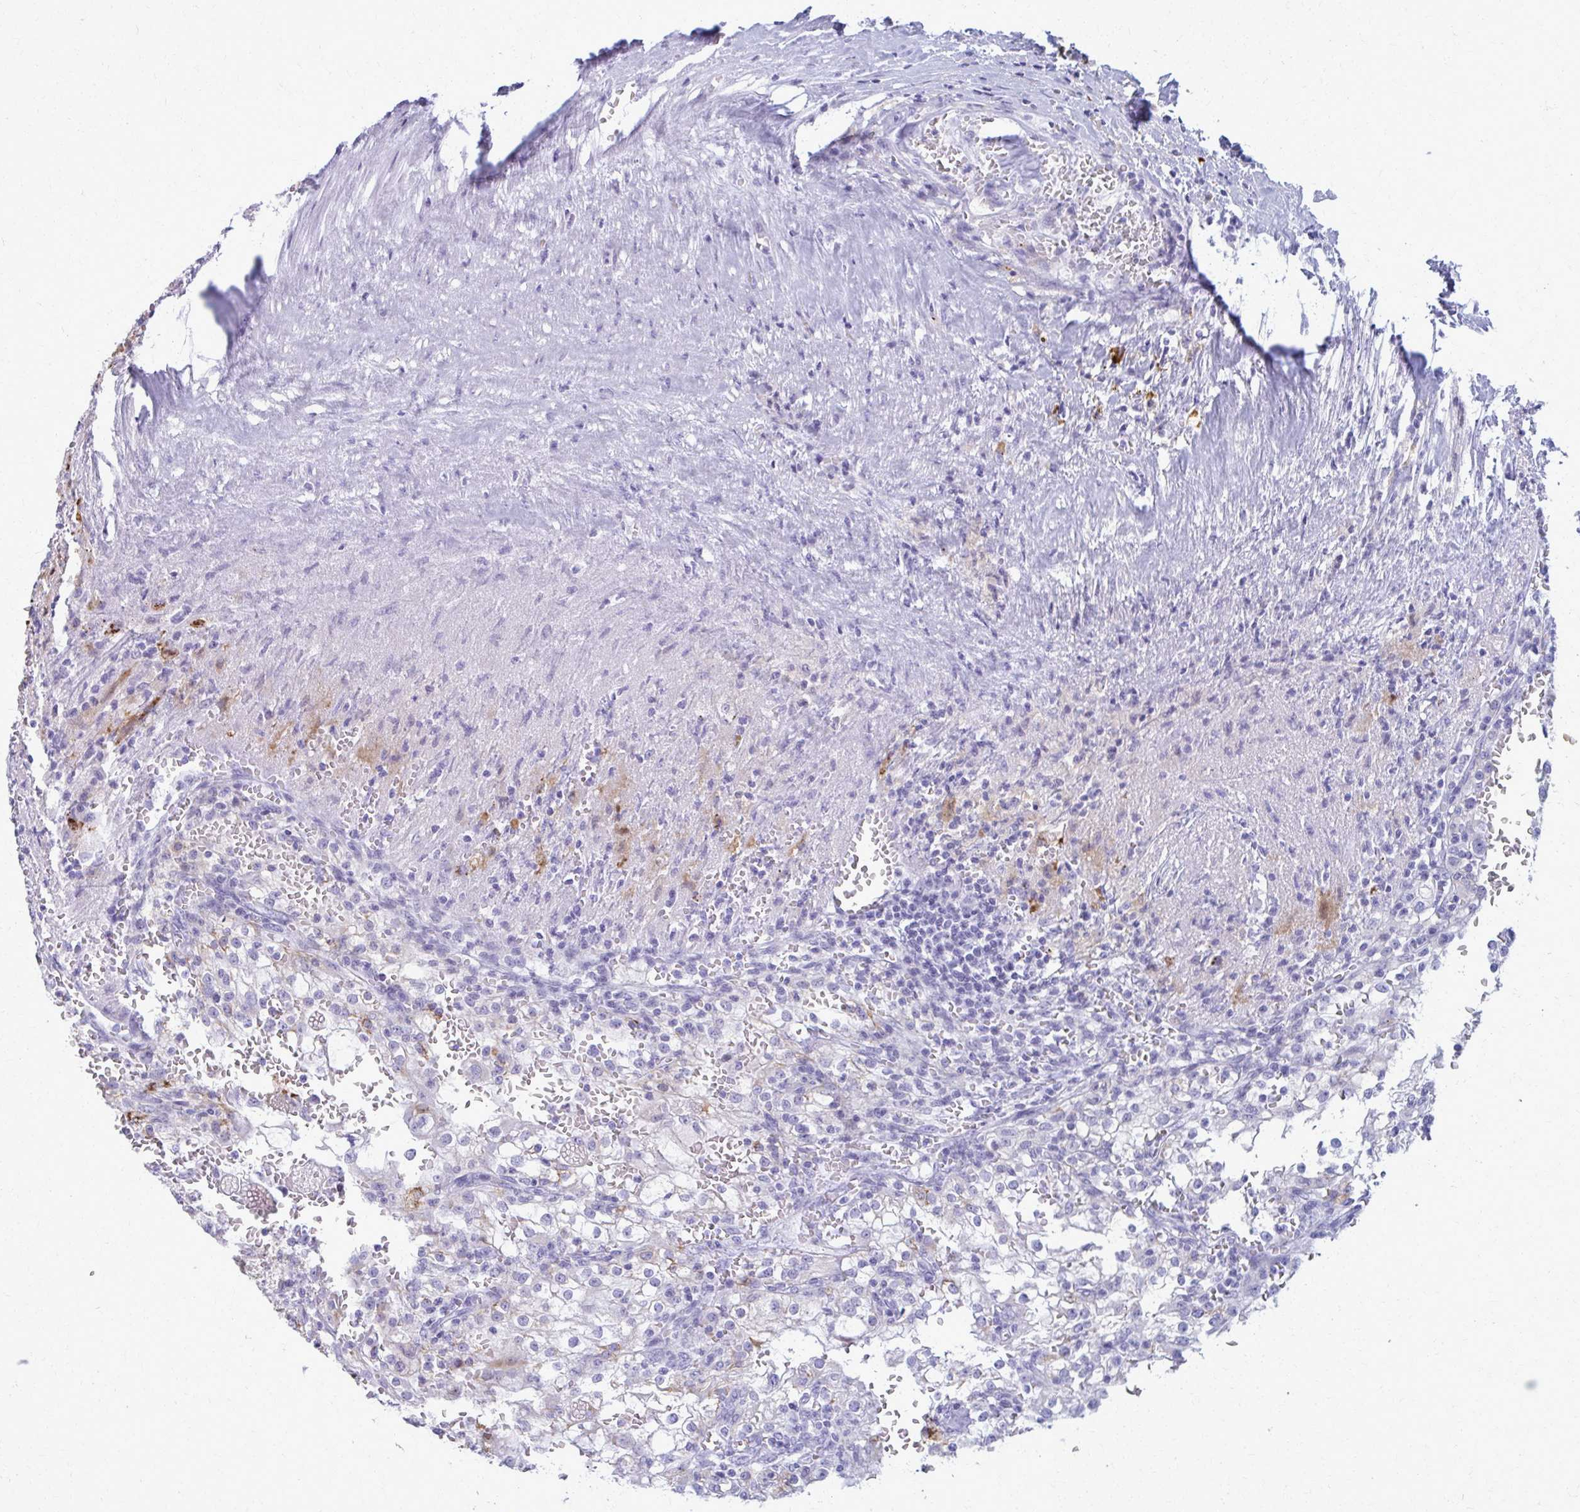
{"staining": {"intensity": "negative", "quantity": "none", "location": "none"}, "tissue": "renal cancer", "cell_type": "Tumor cells", "image_type": "cancer", "snomed": [{"axis": "morphology", "description": "Adenocarcinoma, NOS"}, {"axis": "topography", "description": "Kidney"}], "caption": "Immunohistochemistry (IHC) image of human renal adenocarcinoma stained for a protein (brown), which reveals no positivity in tumor cells. (DAB IHC, high magnification).", "gene": "ACSM2B", "patient": {"sex": "female", "age": 74}}